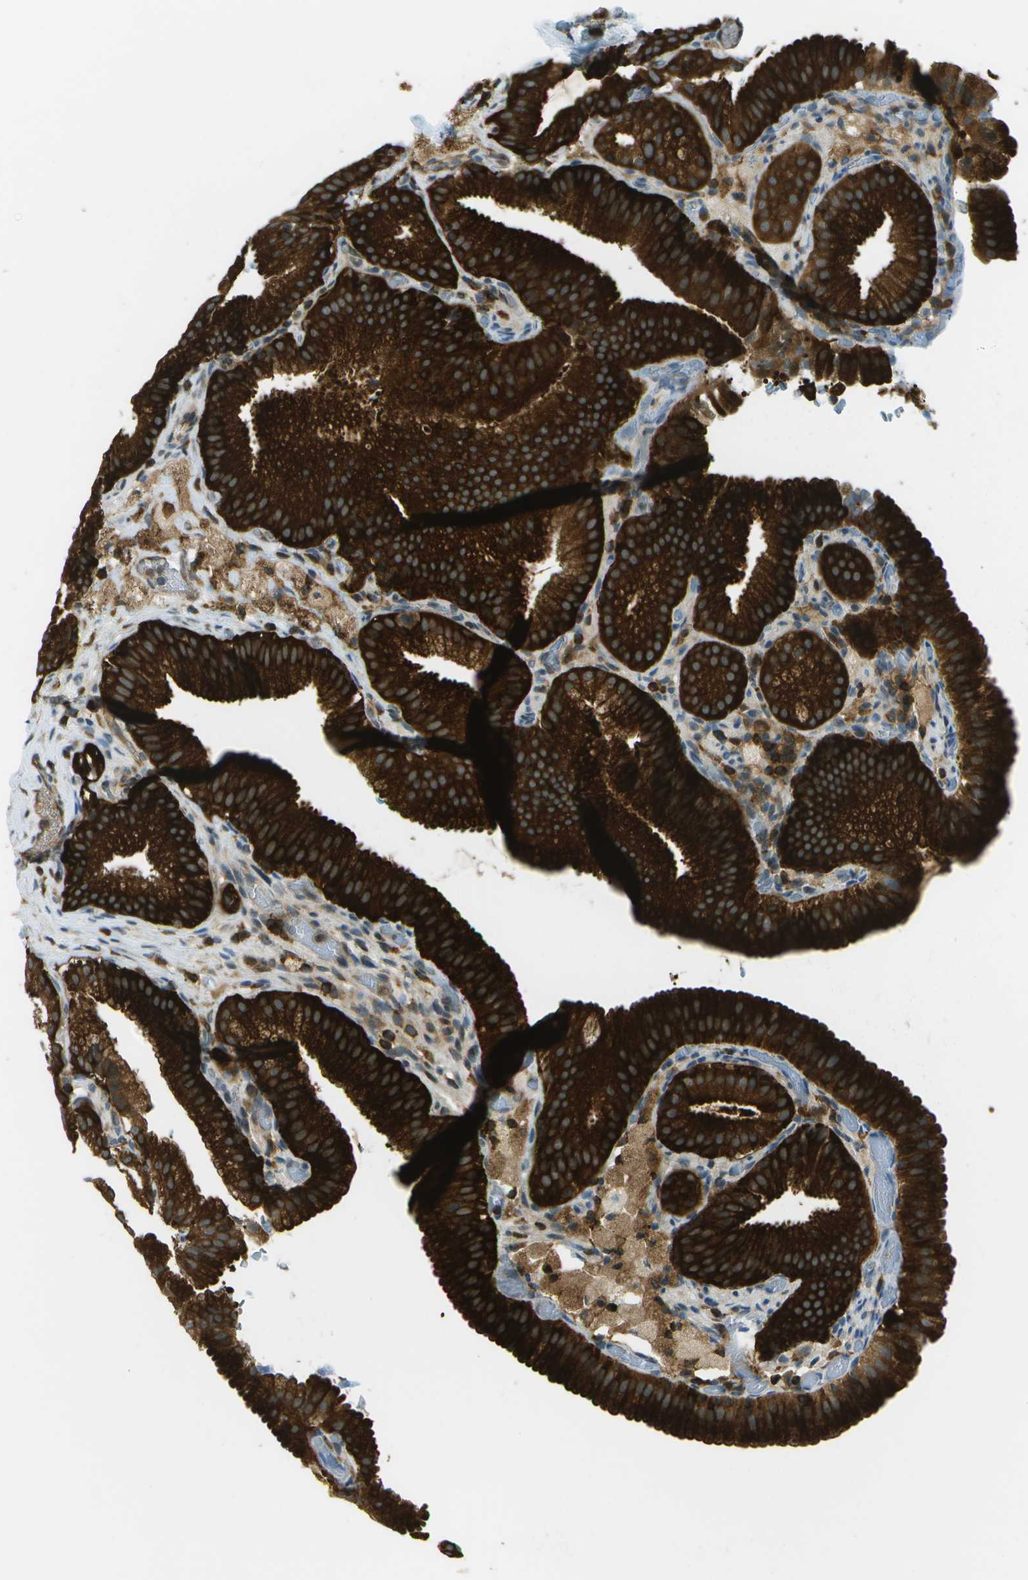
{"staining": {"intensity": "strong", "quantity": ">75%", "location": "cytoplasmic/membranous"}, "tissue": "gallbladder", "cell_type": "Glandular cells", "image_type": "normal", "snomed": [{"axis": "morphology", "description": "Normal tissue, NOS"}, {"axis": "topography", "description": "Gallbladder"}], "caption": "A high-resolution histopathology image shows immunohistochemistry staining of normal gallbladder, which displays strong cytoplasmic/membranous expression in approximately >75% of glandular cells. (brown staining indicates protein expression, while blue staining denotes nuclei).", "gene": "TMTC1", "patient": {"sex": "male", "age": 54}}